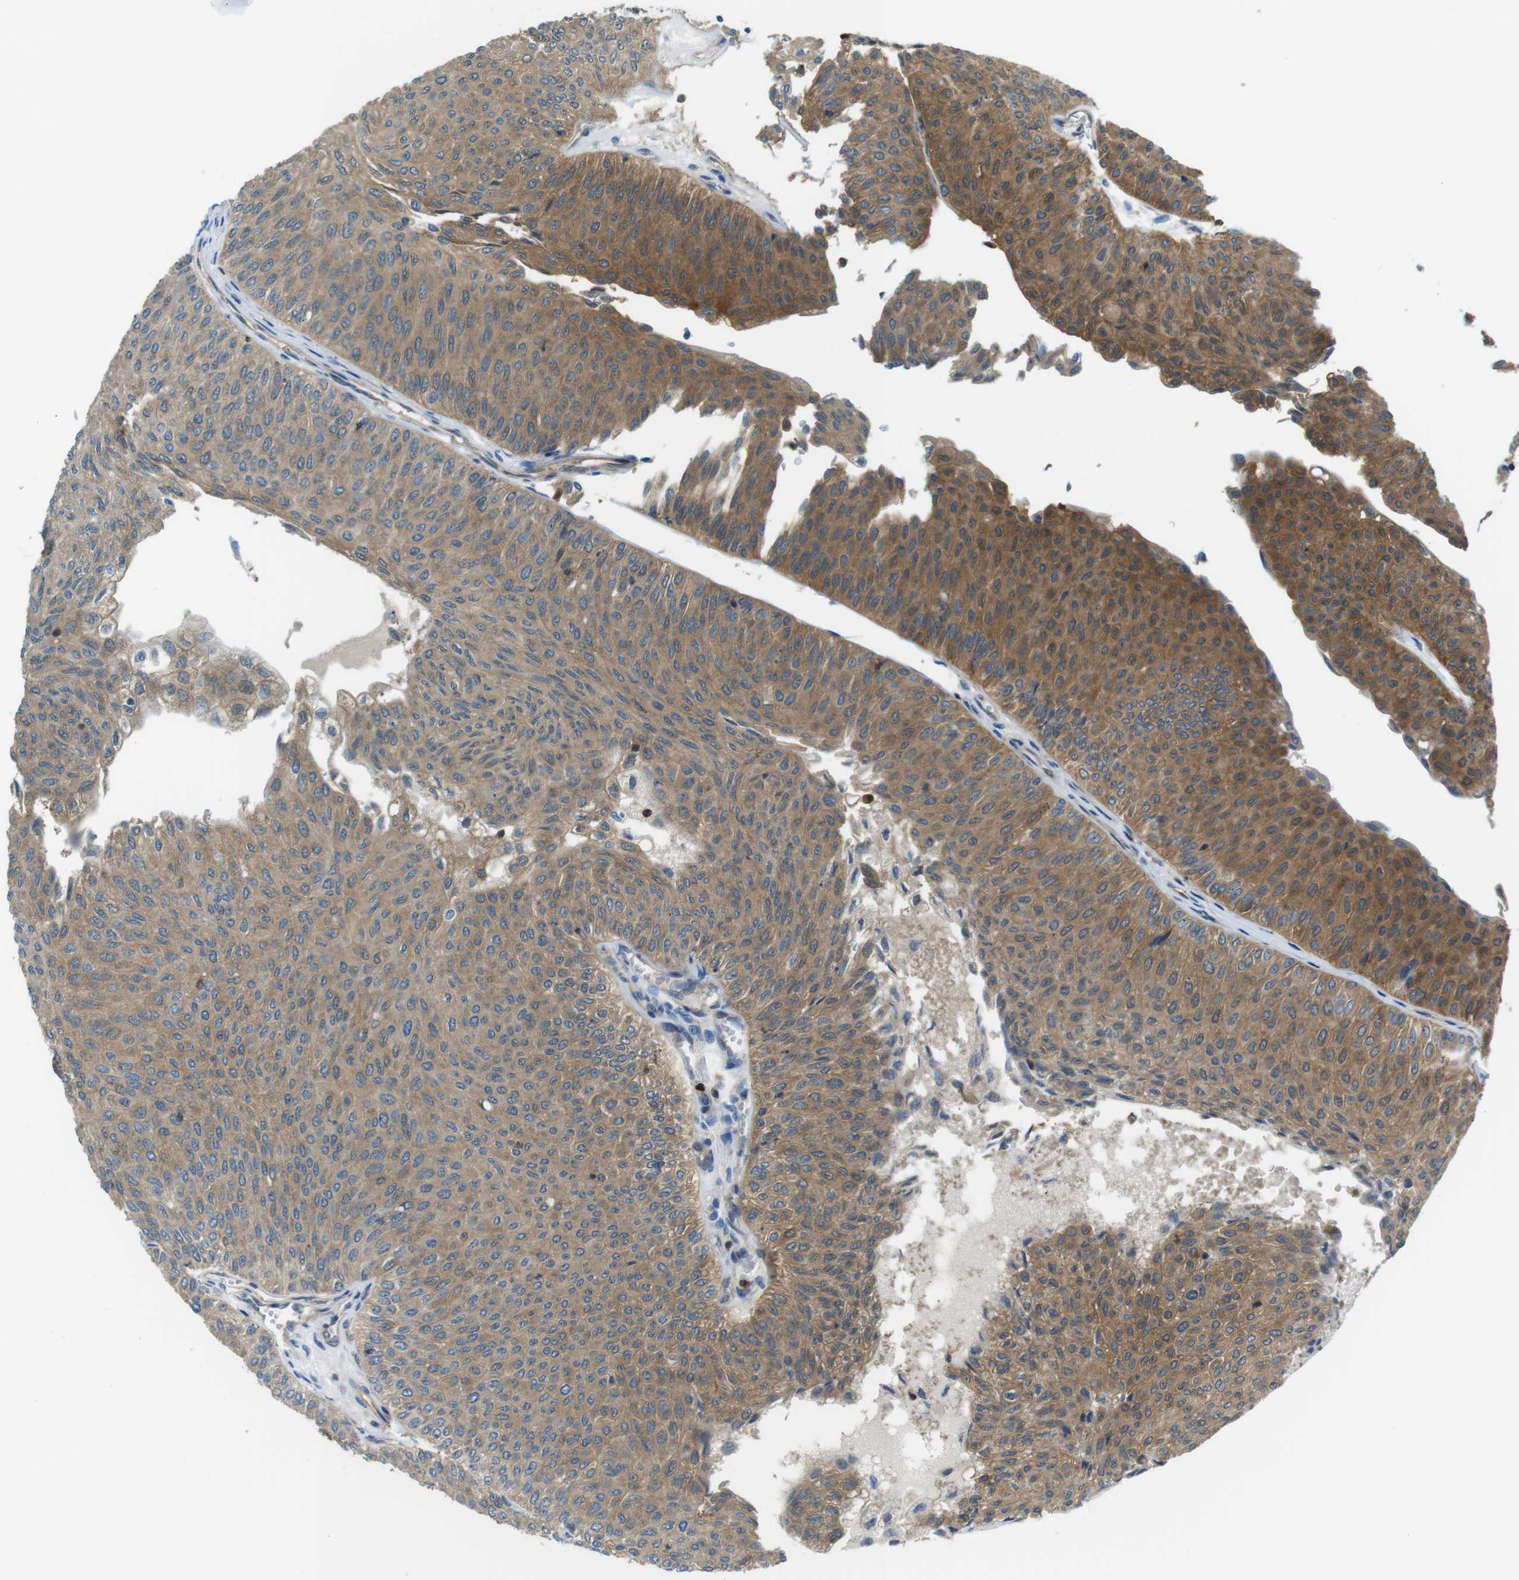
{"staining": {"intensity": "moderate", "quantity": ">75%", "location": "cytoplasmic/membranous"}, "tissue": "urothelial cancer", "cell_type": "Tumor cells", "image_type": "cancer", "snomed": [{"axis": "morphology", "description": "Urothelial carcinoma, Low grade"}, {"axis": "topography", "description": "Urinary bladder"}], "caption": "Immunohistochemical staining of human urothelial carcinoma (low-grade) shows moderate cytoplasmic/membranous protein expression in approximately >75% of tumor cells.", "gene": "TES", "patient": {"sex": "male", "age": 78}}